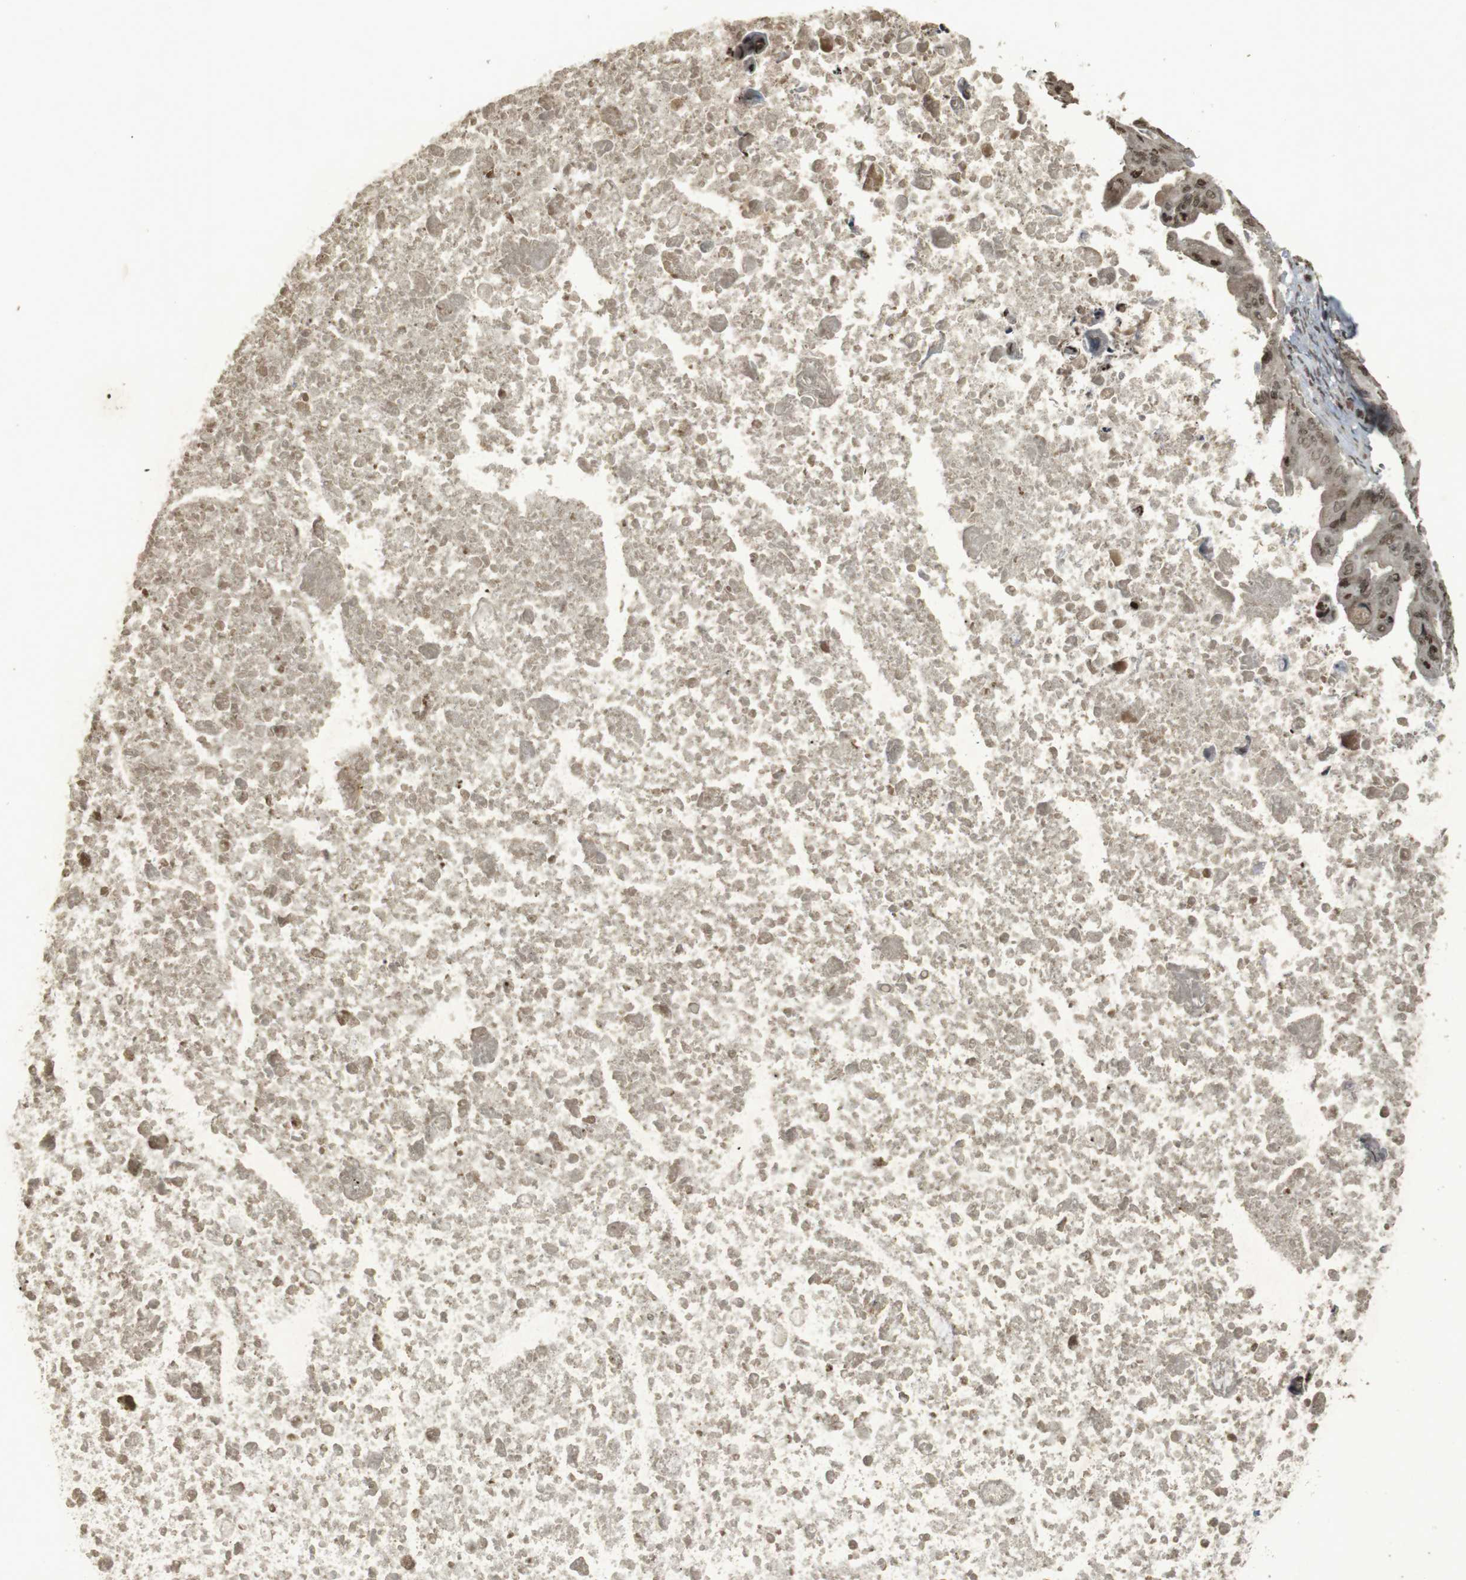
{"staining": {"intensity": "moderate", "quantity": ">75%", "location": "cytoplasmic/membranous,nuclear"}, "tissue": "ovarian cancer", "cell_type": "Tumor cells", "image_type": "cancer", "snomed": [{"axis": "morphology", "description": "Cystadenocarcinoma, mucinous, NOS"}, {"axis": "topography", "description": "Ovary"}], "caption": "Ovarian cancer was stained to show a protein in brown. There is medium levels of moderate cytoplasmic/membranous and nuclear staining in about >75% of tumor cells.", "gene": "ORC4", "patient": {"sex": "female", "age": 37}}